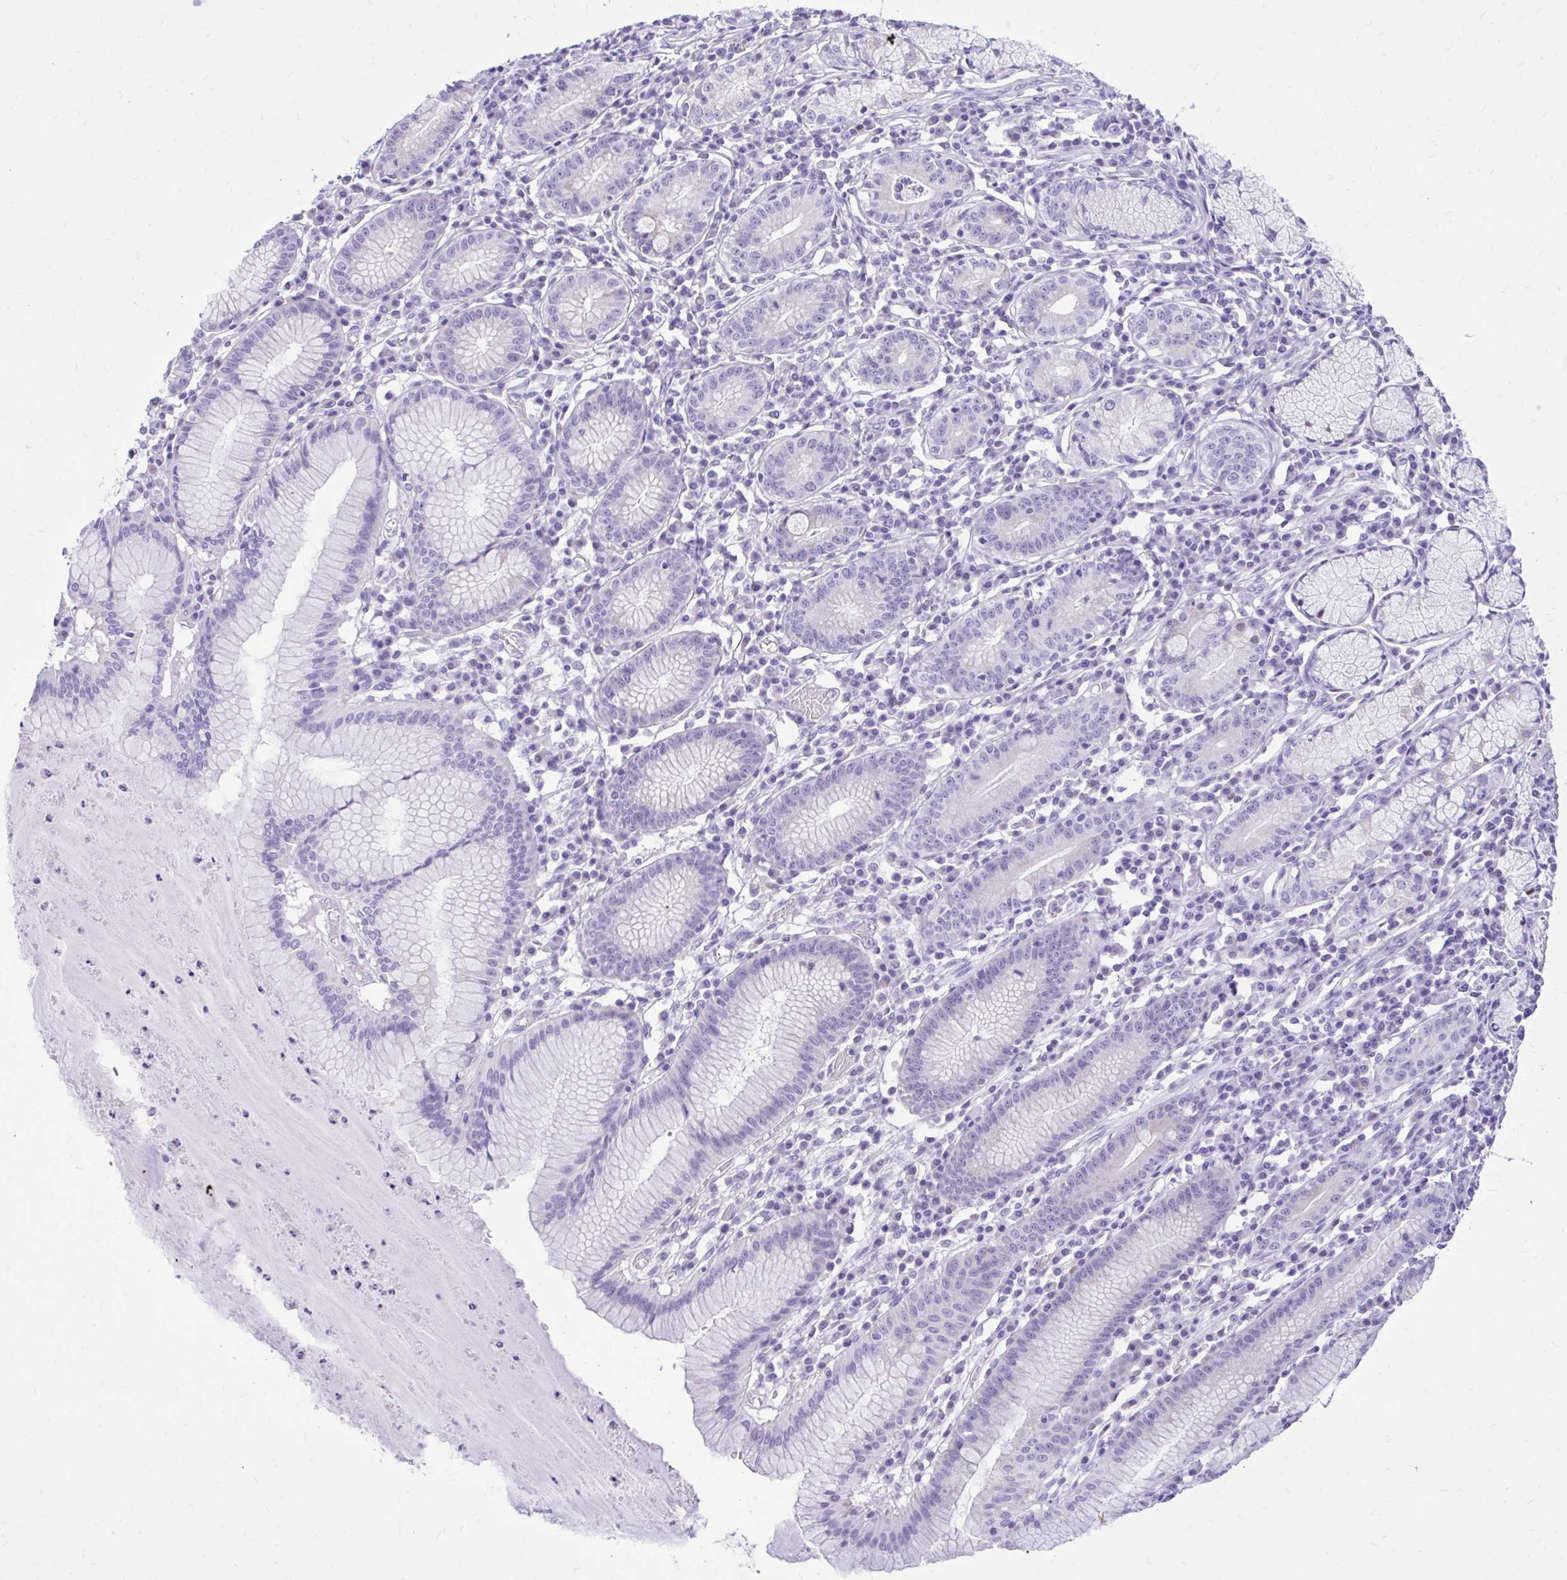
{"staining": {"intensity": "negative", "quantity": "none", "location": "none"}, "tissue": "stomach", "cell_type": "Glandular cells", "image_type": "normal", "snomed": [{"axis": "morphology", "description": "Normal tissue, NOS"}, {"axis": "topography", "description": "Stomach"}], "caption": "High magnification brightfield microscopy of benign stomach stained with DAB (3,3'-diaminobenzidine) (brown) and counterstained with hematoxylin (blue): glandular cells show no significant positivity.", "gene": "RALYL", "patient": {"sex": "male", "age": 55}}